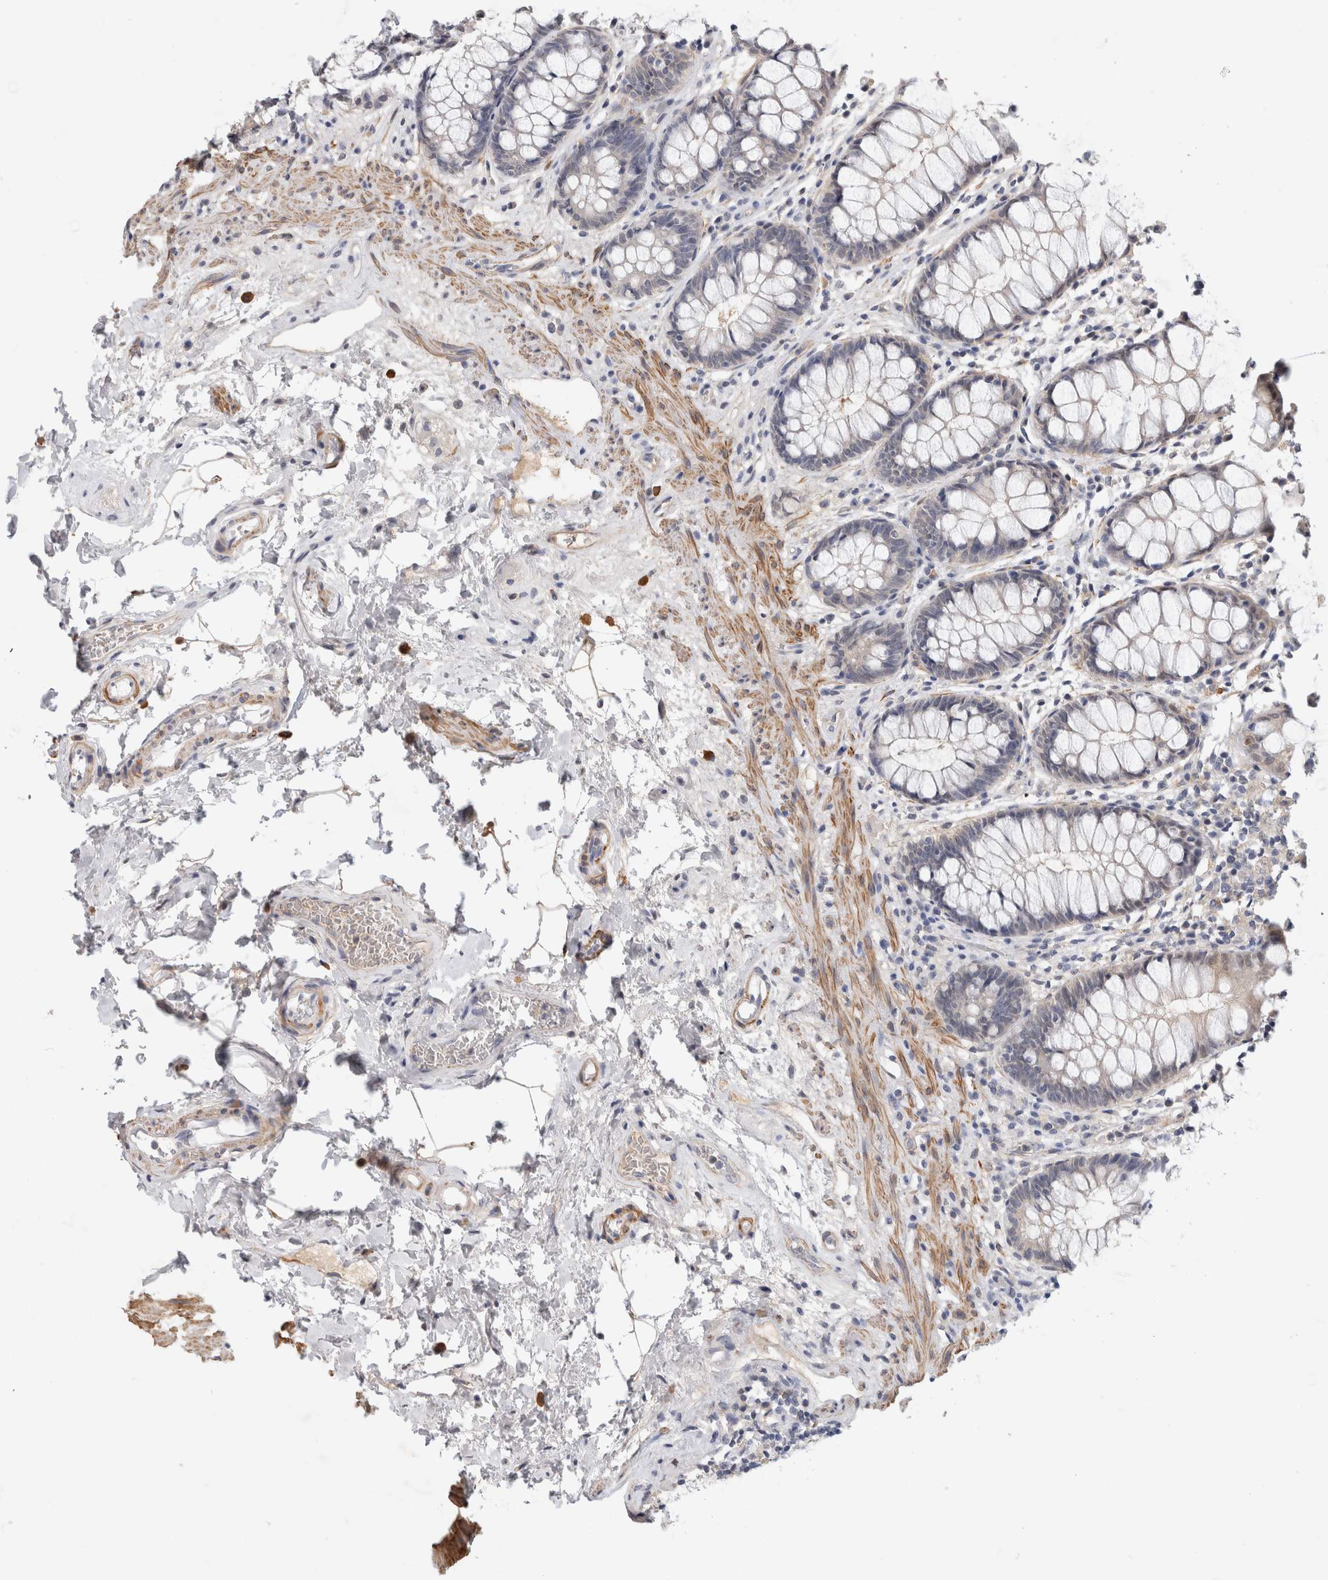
{"staining": {"intensity": "weak", "quantity": "<25%", "location": "cytoplasmic/membranous"}, "tissue": "rectum", "cell_type": "Glandular cells", "image_type": "normal", "snomed": [{"axis": "morphology", "description": "Normal tissue, NOS"}, {"axis": "topography", "description": "Rectum"}], "caption": "DAB immunohistochemical staining of benign human rectum displays no significant positivity in glandular cells.", "gene": "PGM1", "patient": {"sex": "male", "age": 64}}